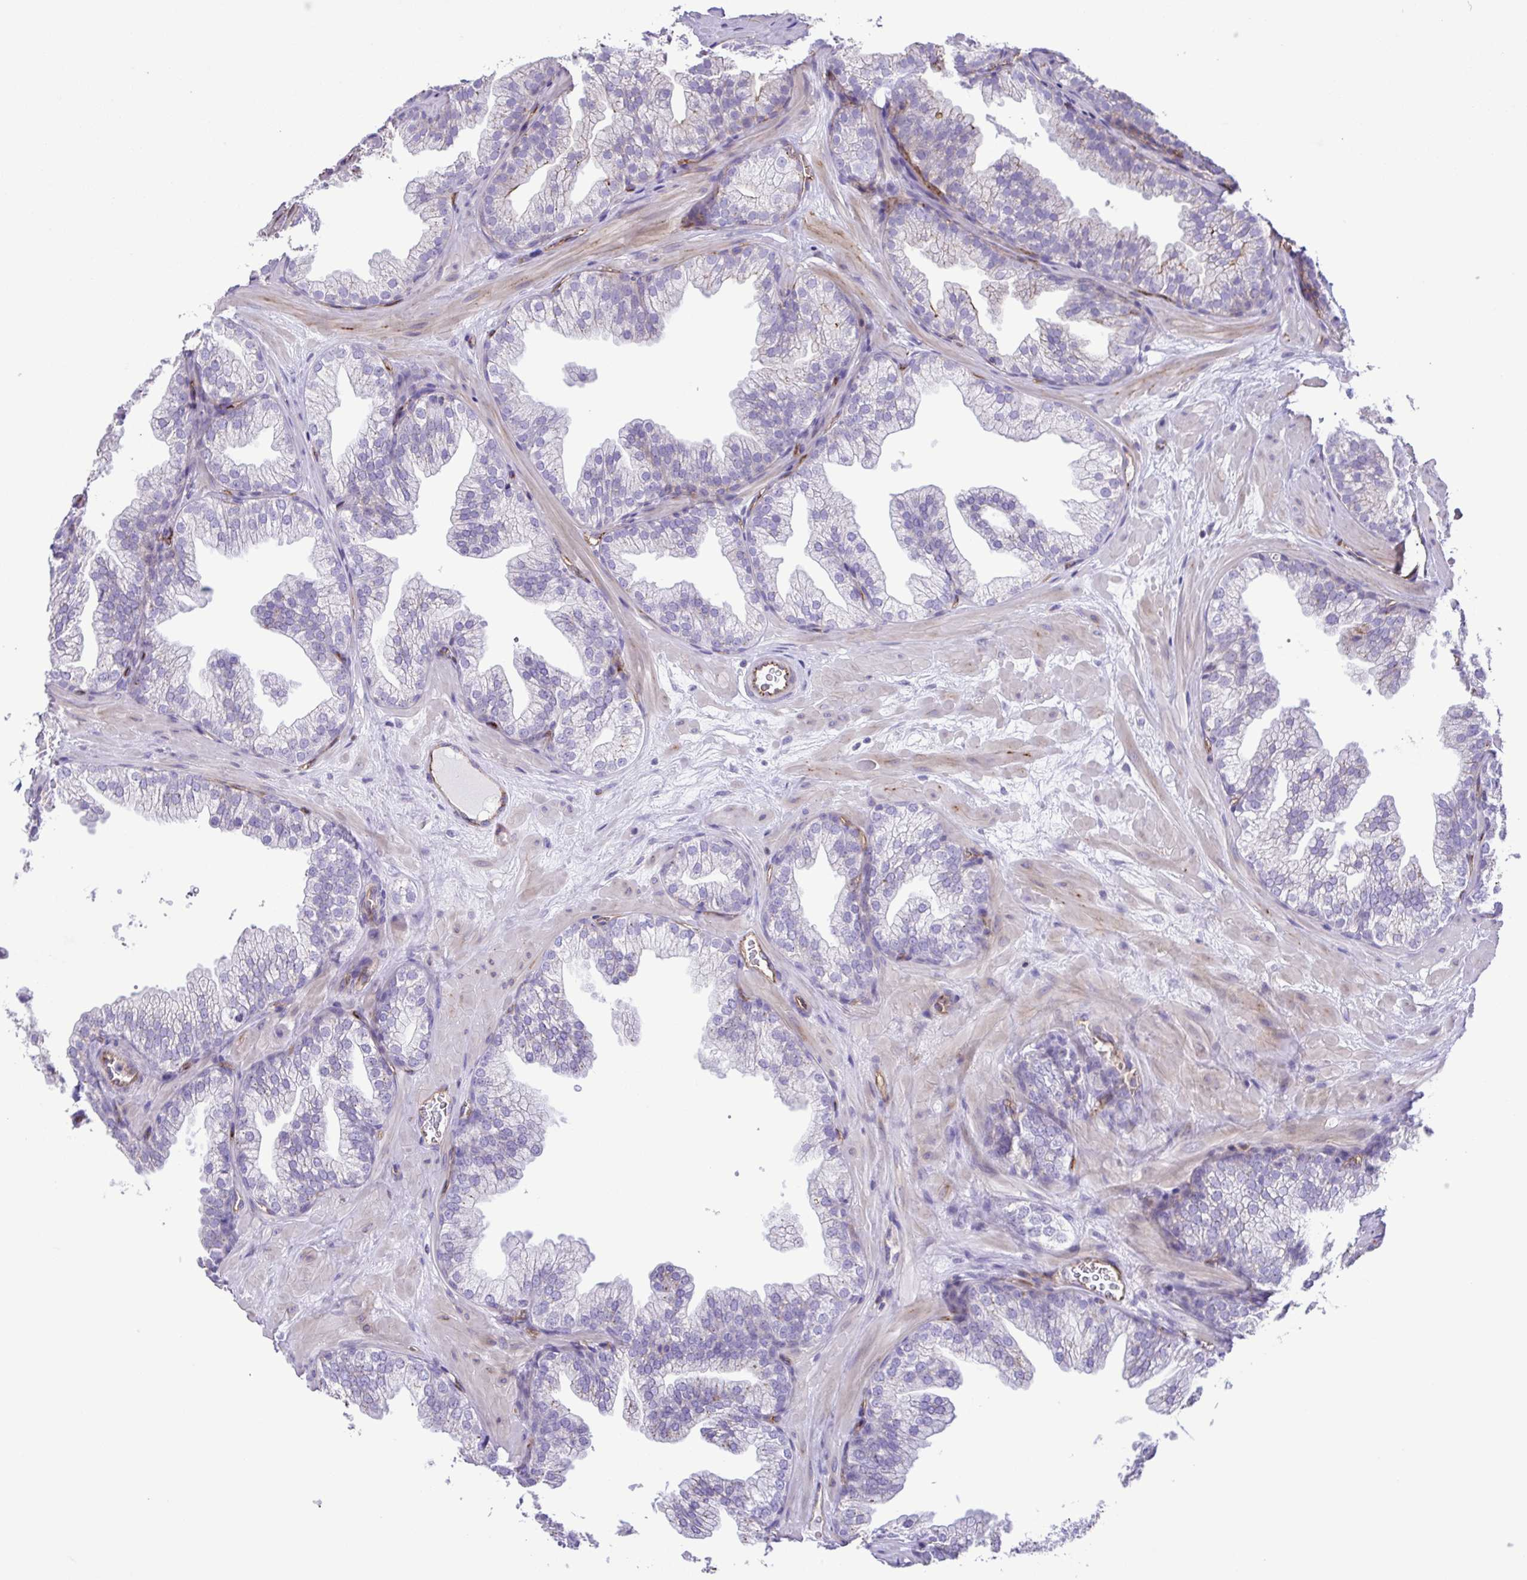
{"staining": {"intensity": "negative", "quantity": "none", "location": "none"}, "tissue": "prostate", "cell_type": "Glandular cells", "image_type": "normal", "snomed": [{"axis": "morphology", "description": "Normal tissue, NOS"}, {"axis": "topography", "description": "Prostate"}], "caption": "The histopathology image reveals no significant expression in glandular cells of prostate. The staining is performed using DAB brown chromogen with nuclei counter-stained in using hematoxylin.", "gene": "FLT1", "patient": {"sex": "male", "age": 37}}